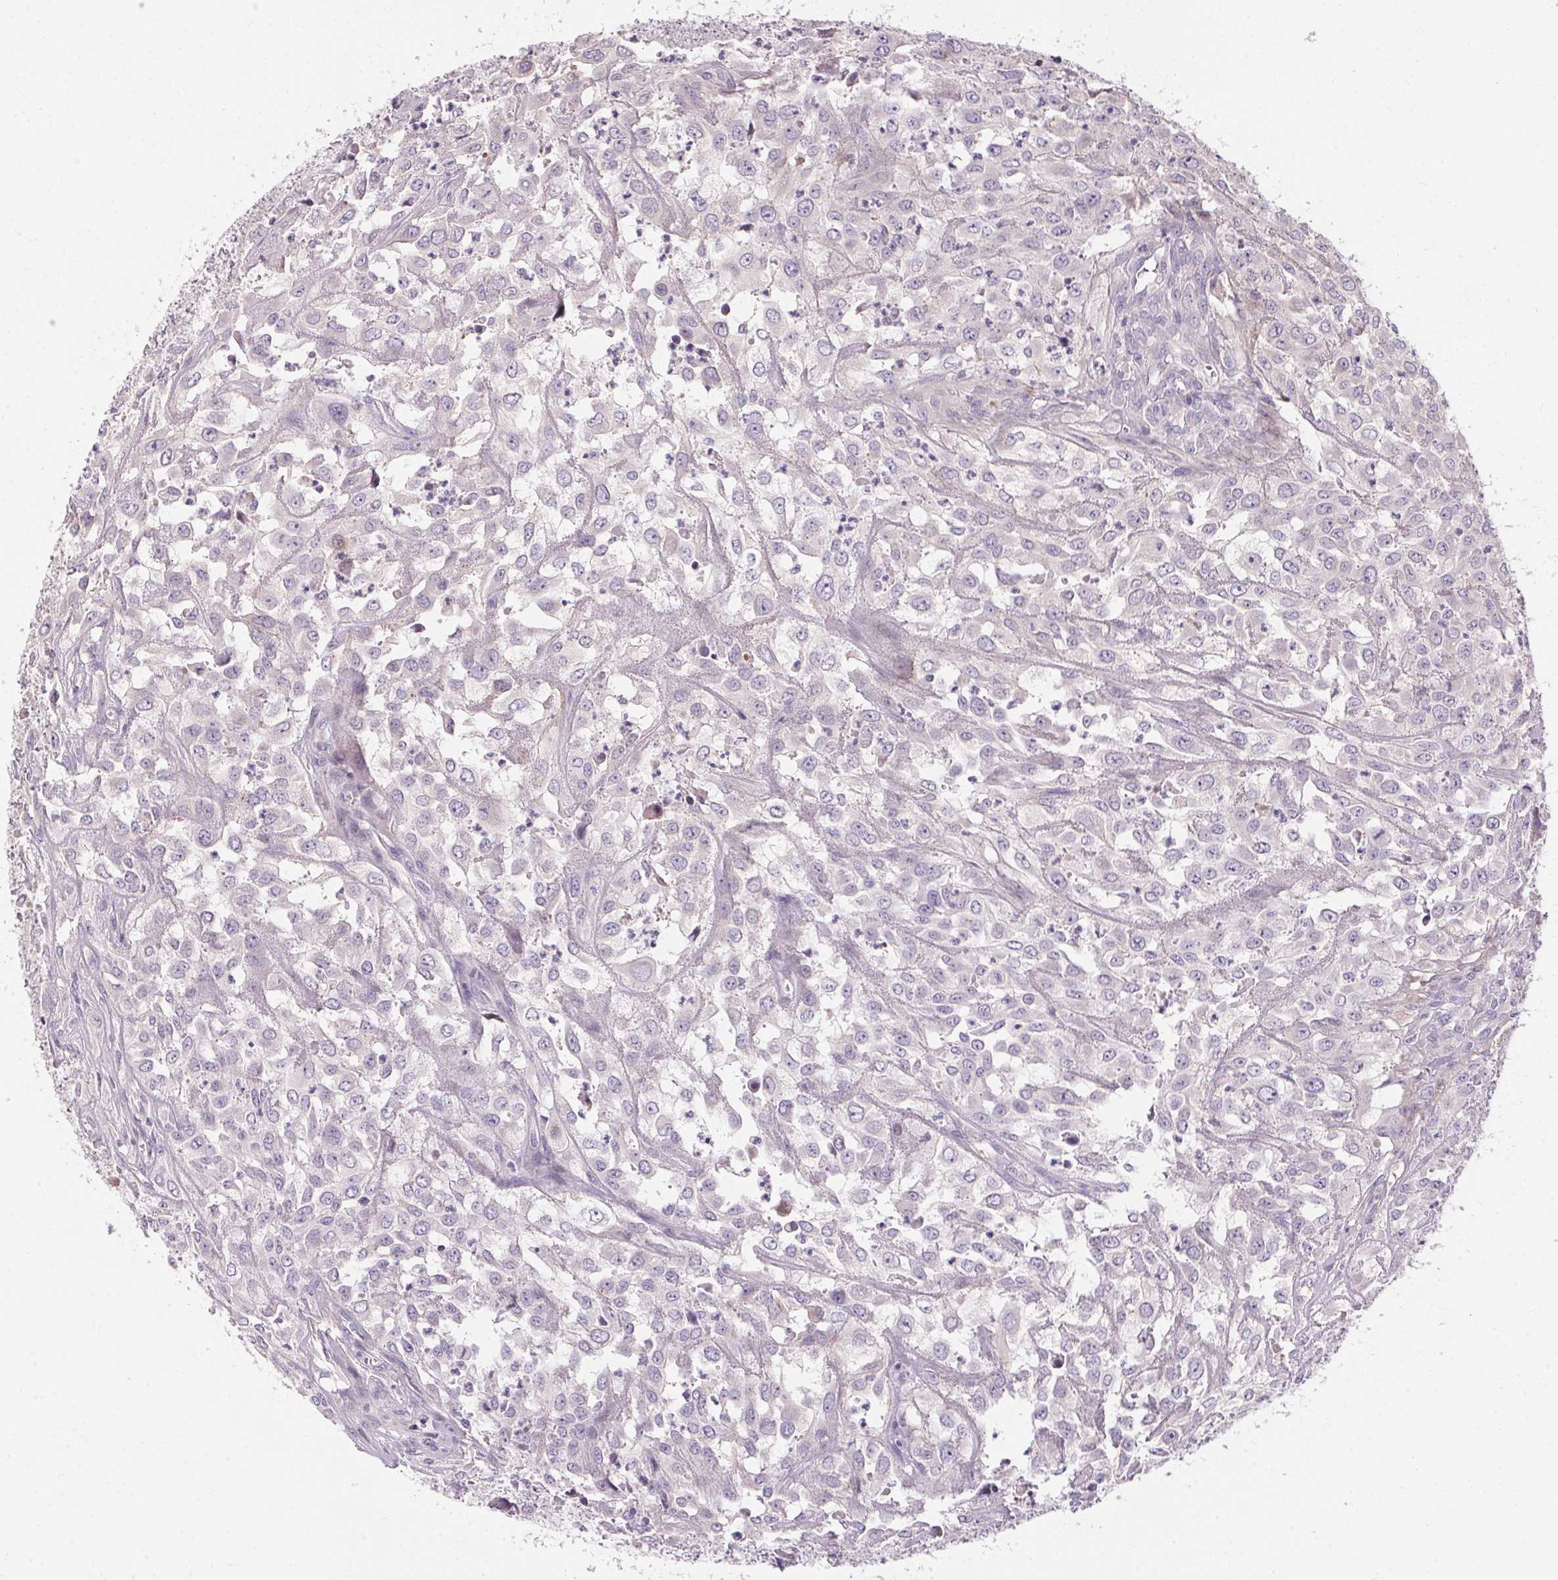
{"staining": {"intensity": "negative", "quantity": "none", "location": "none"}, "tissue": "urothelial cancer", "cell_type": "Tumor cells", "image_type": "cancer", "snomed": [{"axis": "morphology", "description": "Urothelial carcinoma, High grade"}, {"axis": "topography", "description": "Urinary bladder"}], "caption": "Immunohistochemistry (IHC) histopathology image of neoplastic tissue: human urothelial cancer stained with DAB (3,3'-diaminobenzidine) exhibits no significant protein staining in tumor cells.", "gene": "UNC13B", "patient": {"sex": "male", "age": 67}}